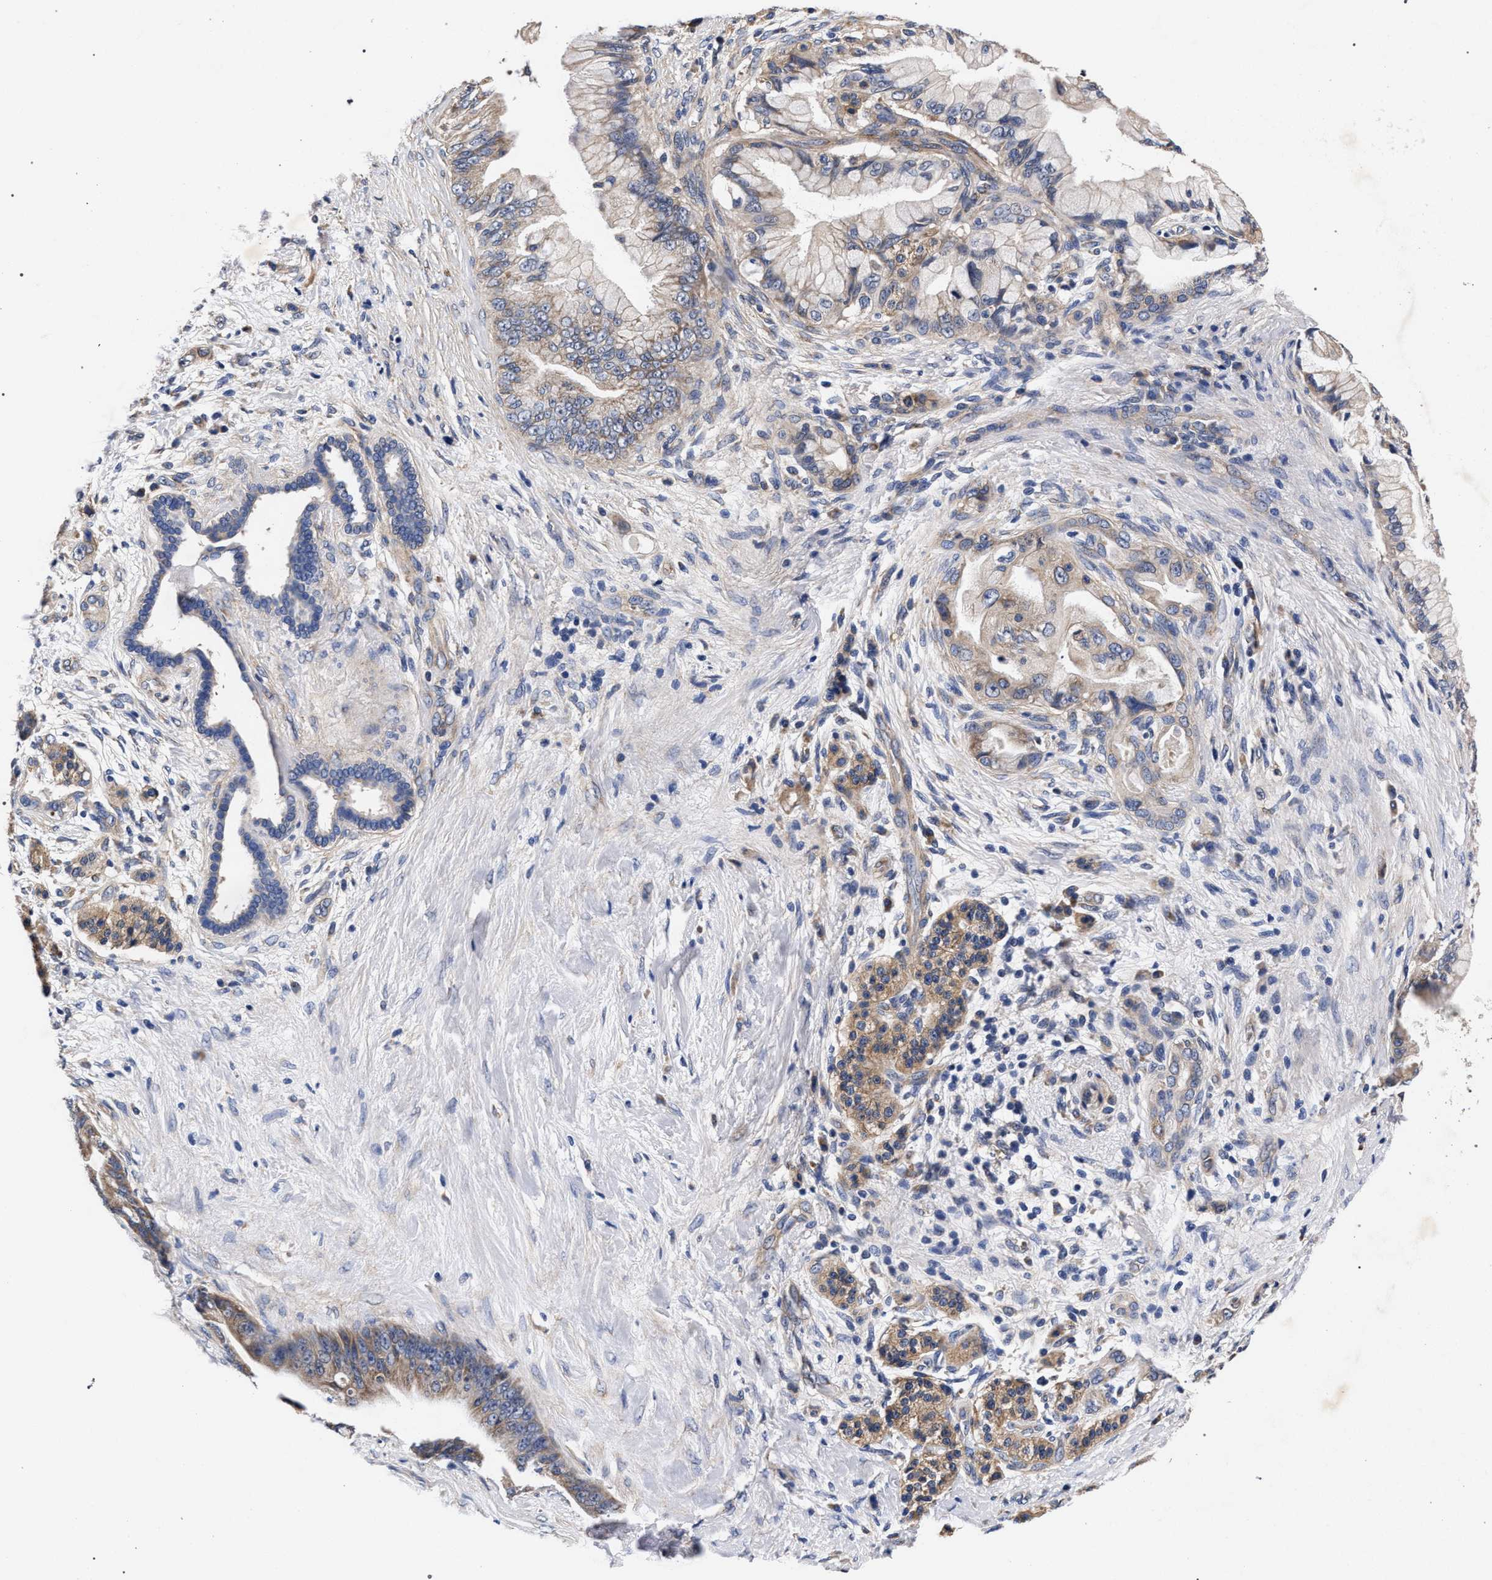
{"staining": {"intensity": "weak", "quantity": ">75%", "location": "cytoplasmic/membranous"}, "tissue": "pancreatic cancer", "cell_type": "Tumor cells", "image_type": "cancer", "snomed": [{"axis": "morphology", "description": "Adenocarcinoma, NOS"}, {"axis": "topography", "description": "Pancreas"}], "caption": "A high-resolution micrograph shows immunohistochemistry (IHC) staining of pancreatic adenocarcinoma, which demonstrates weak cytoplasmic/membranous positivity in approximately >75% of tumor cells.", "gene": "CFAP95", "patient": {"sex": "male", "age": 59}}